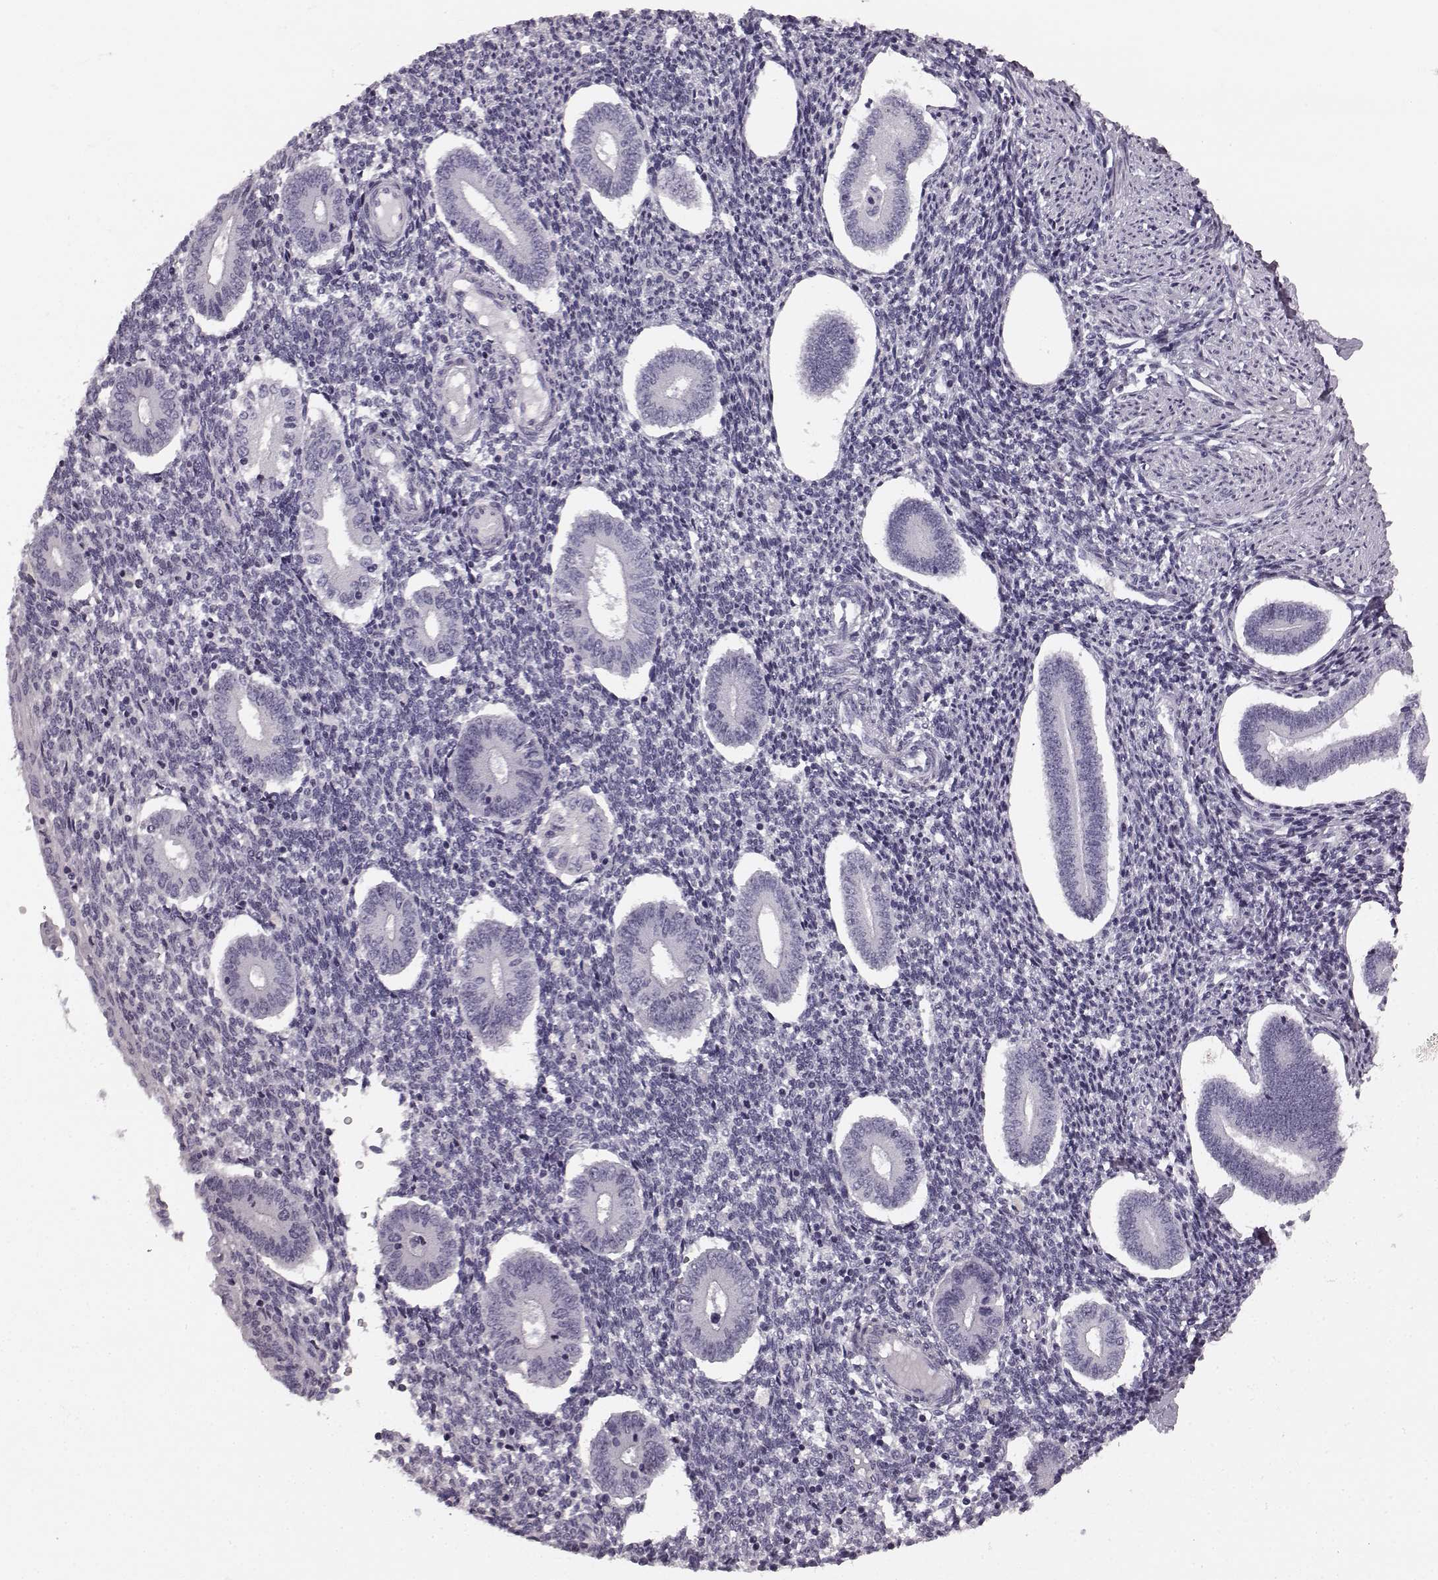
{"staining": {"intensity": "negative", "quantity": "none", "location": "none"}, "tissue": "endometrium", "cell_type": "Cells in endometrial stroma", "image_type": "normal", "snomed": [{"axis": "morphology", "description": "Normal tissue, NOS"}, {"axis": "topography", "description": "Endometrium"}], "caption": "Immunohistochemistry (IHC) image of unremarkable endometrium stained for a protein (brown), which shows no staining in cells in endometrial stroma.", "gene": "TMPRSS15", "patient": {"sex": "female", "age": 40}}